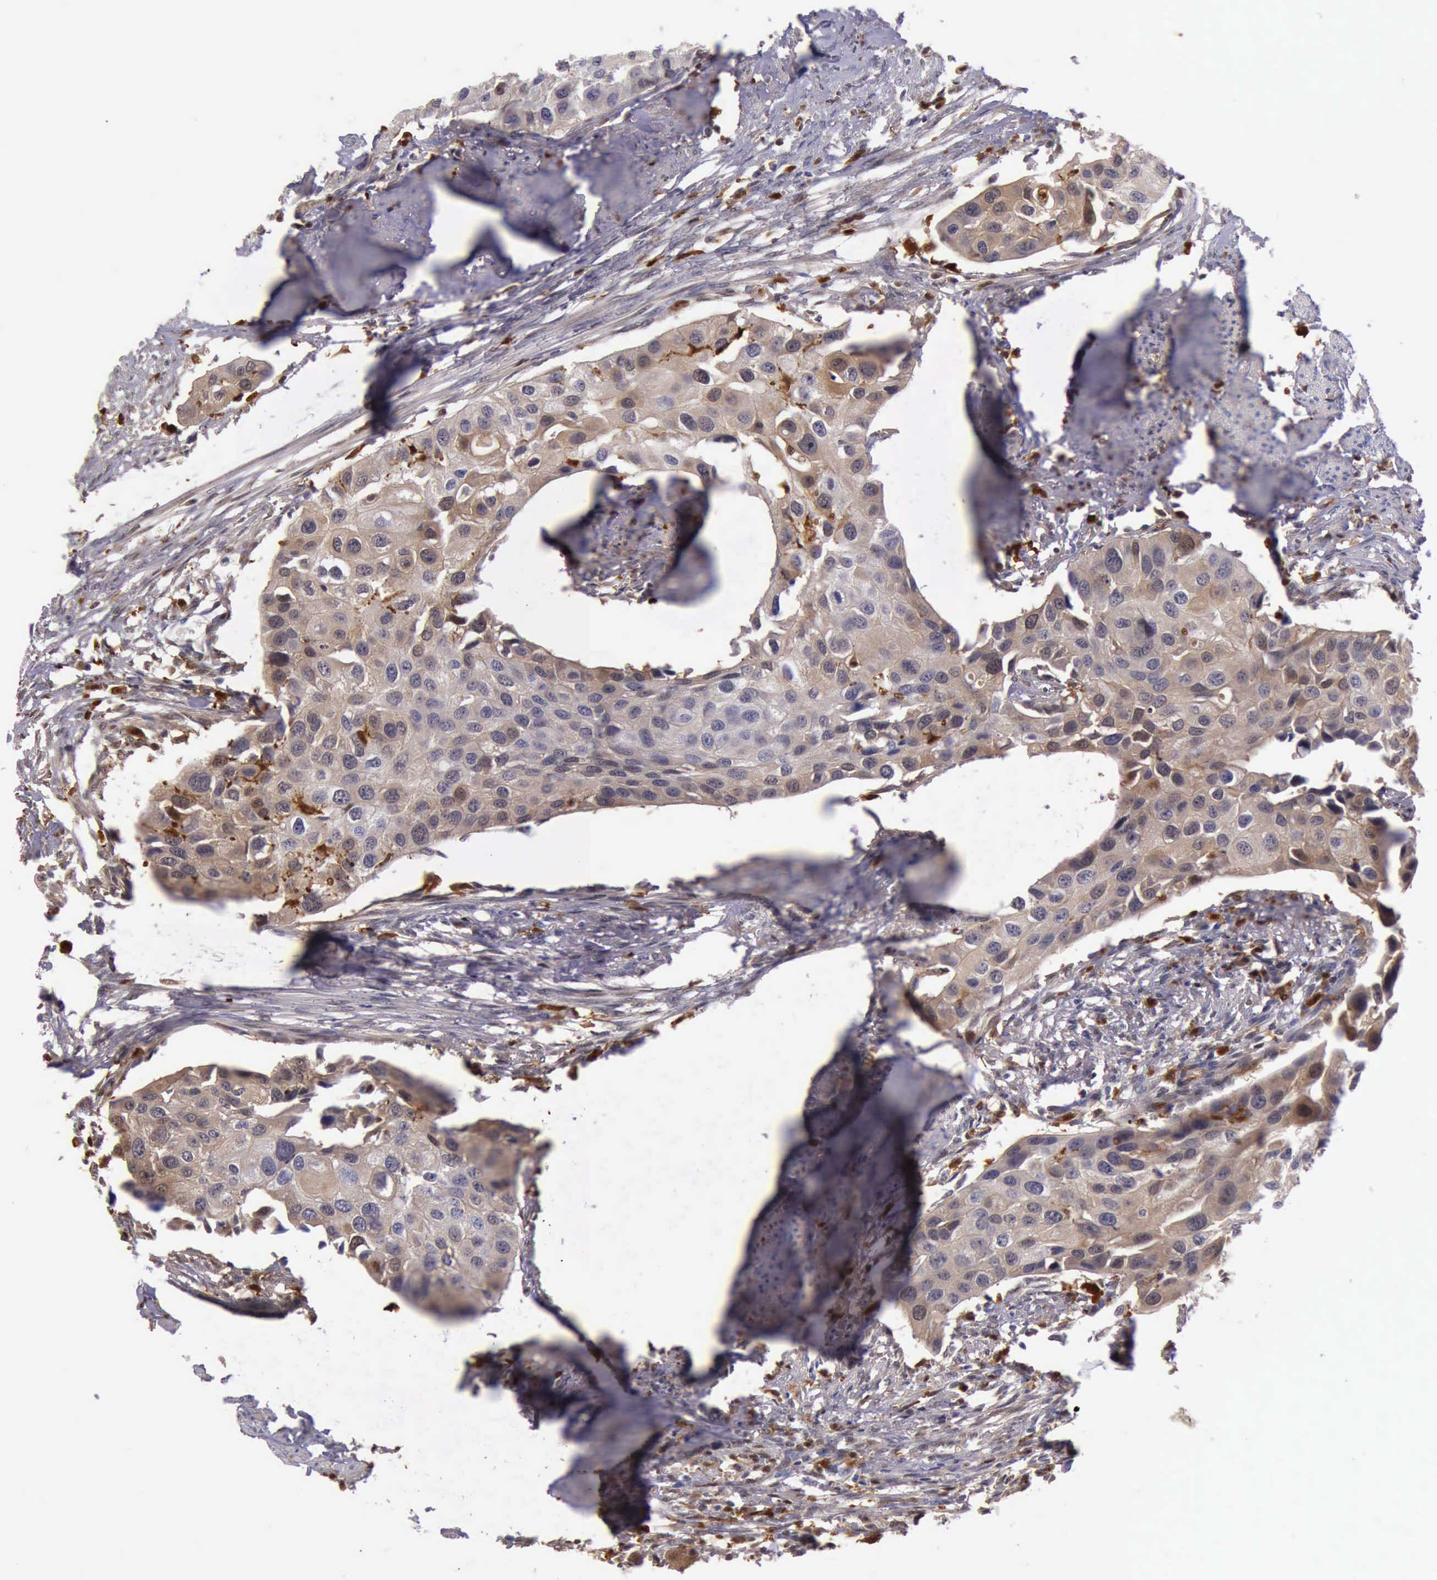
{"staining": {"intensity": "weak", "quantity": "<25%", "location": "cytoplasmic/membranous,nuclear"}, "tissue": "urothelial cancer", "cell_type": "Tumor cells", "image_type": "cancer", "snomed": [{"axis": "morphology", "description": "Urothelial carcinoma, High grade"}, {"axis": "topography", "description": "Urinary bladder"}], "caption": "Protein analysis of high-grade urothelial carcinoma exhibits no significant expression in tumor cells. (IHC, brightfield microscopy, high magnification).", "gene": "TYMP", "patient": {"sex": "male", "age": 55}}